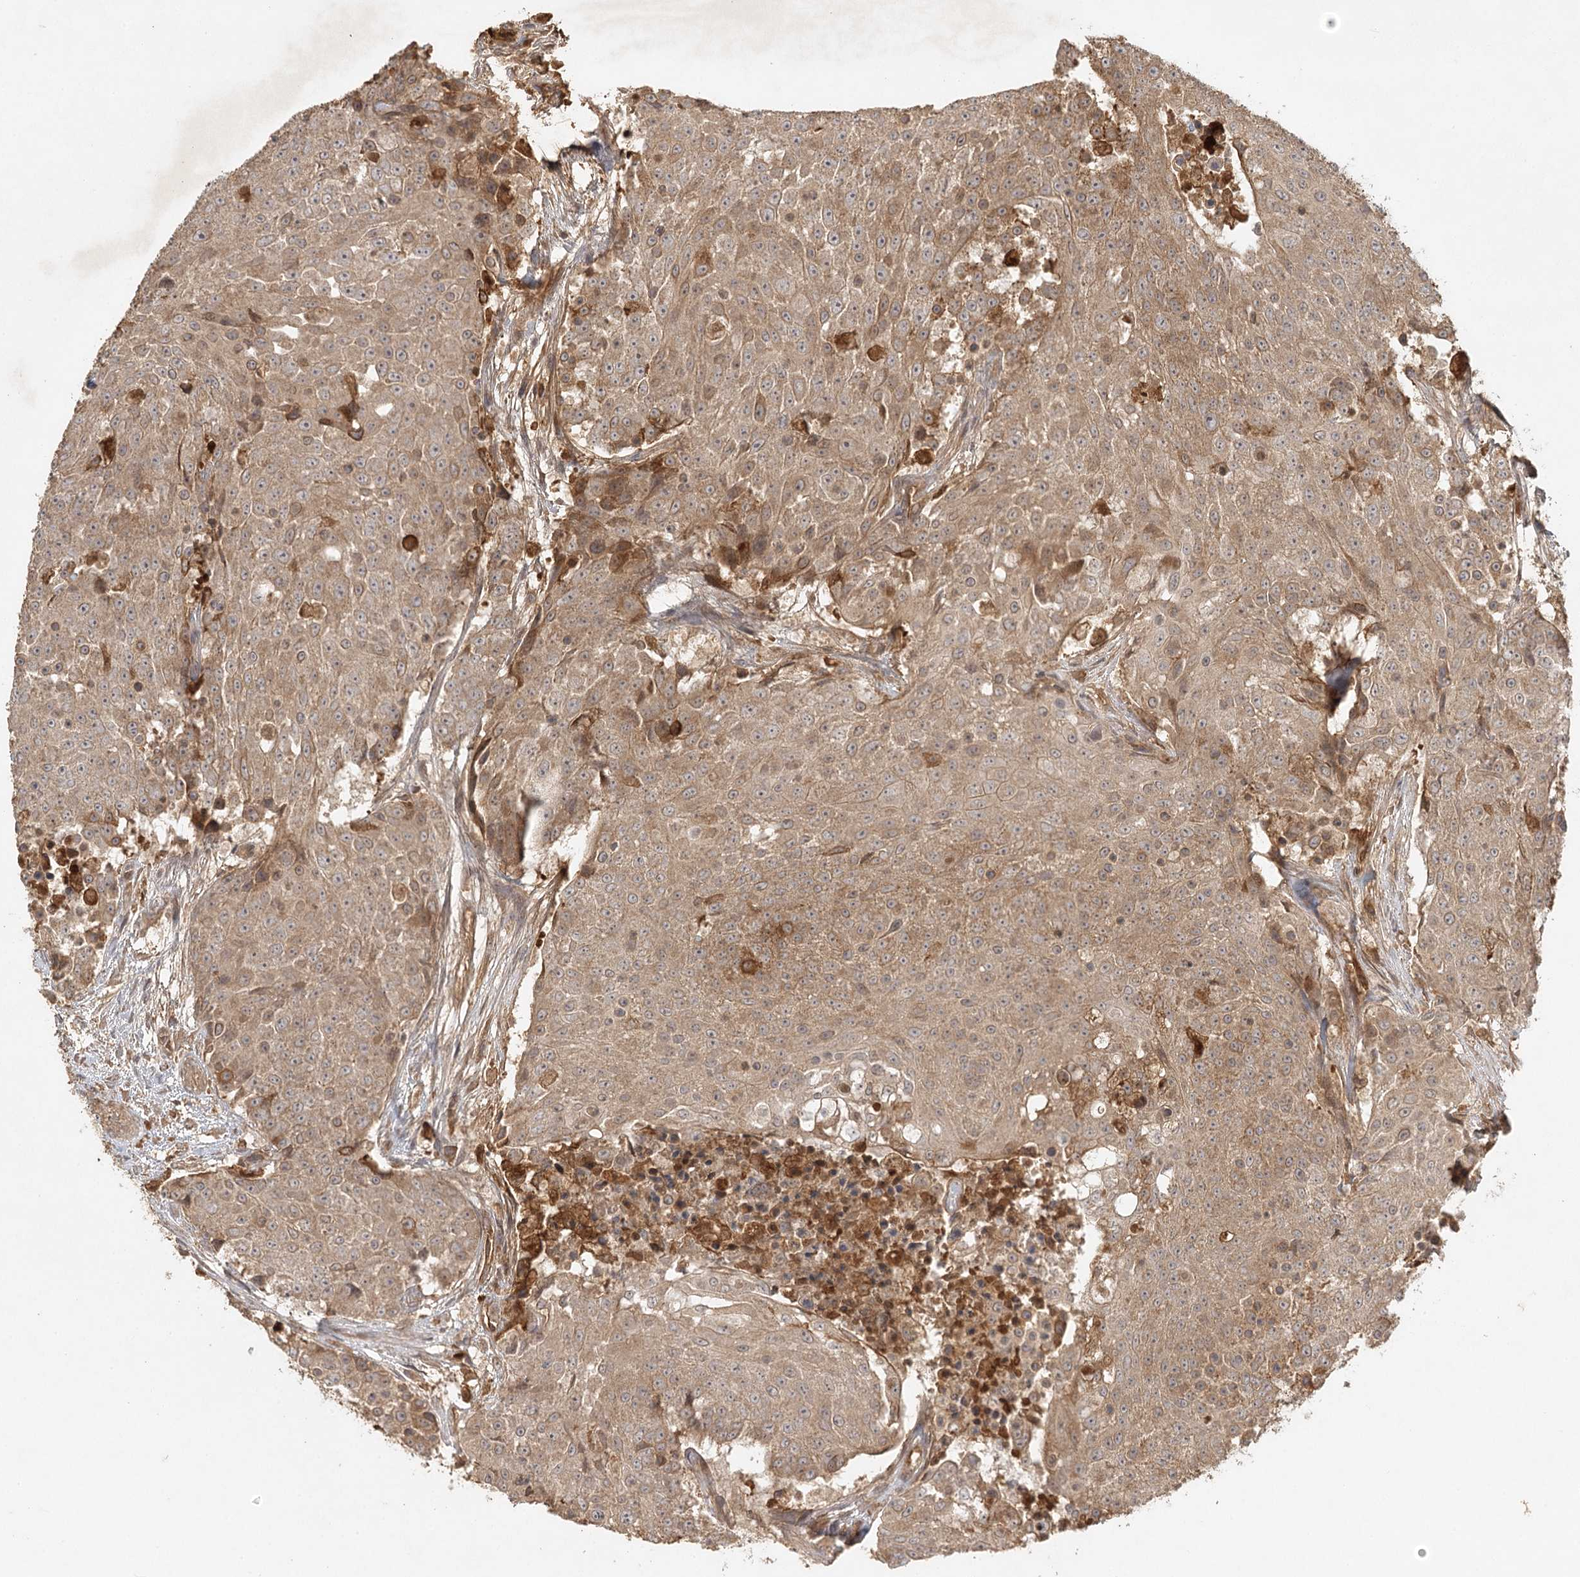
{"staining": {"intensity": "weak", "quantity": ">75%", "location": "cytoplasmic/membranous"}, "tissue": "urothelial cancer", "cell_type": "Tumor cells", "image_type": "cancer", "snomed": [{"axis": "morphology", "description": "Urothelial carcinoma, High grade"}, {"axis": "topography", "description": "Urinary bladder"}], "caption": "Protein analysis of urothelial cancer tissue displays weak cytoplasmic/membranous positivity in approximately >75% of tumor cells. (brown staining indicates protein expression, while blue staining denotes nuclei).", "gene": "ARL13A", "patient": {"sex": "female", "age": 63}}